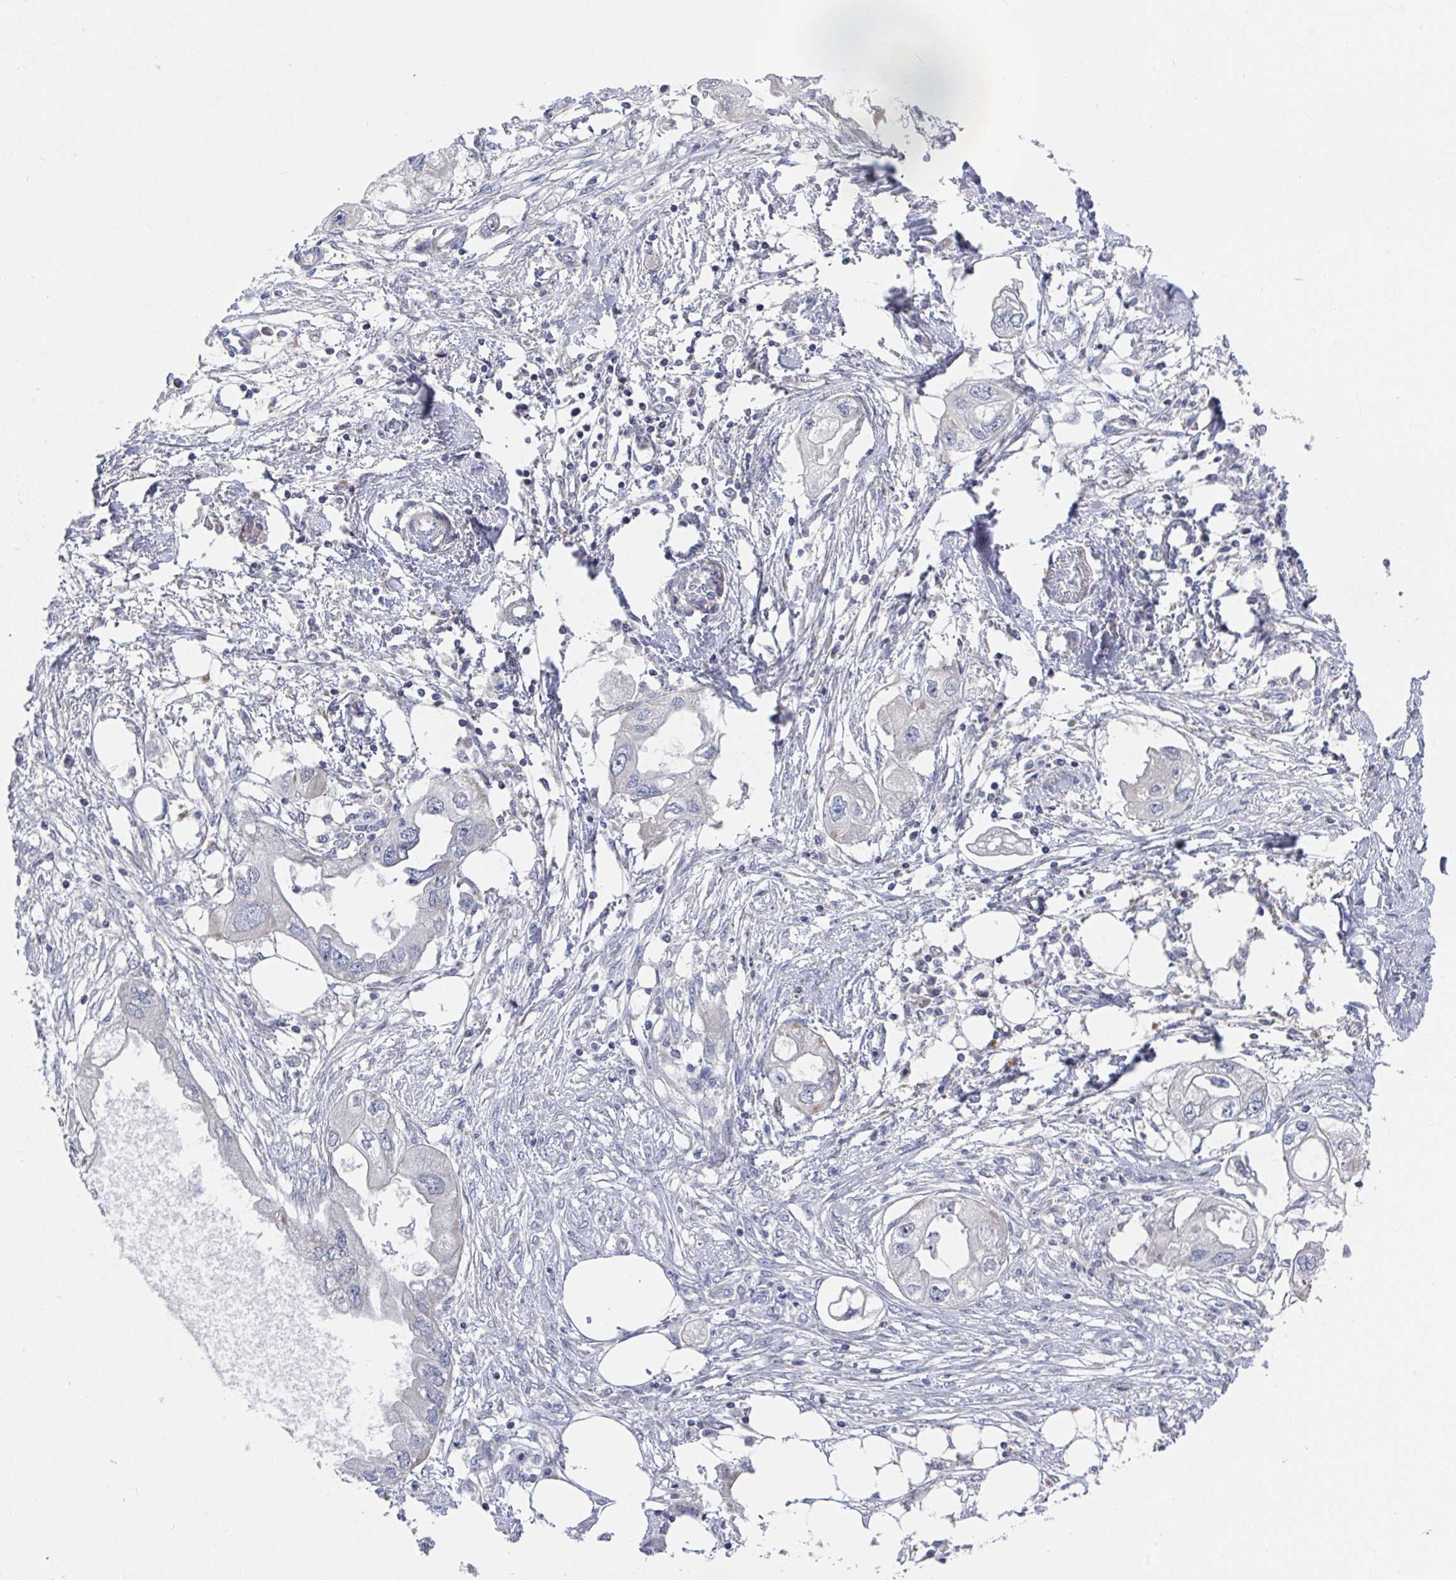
{"staining": {"intensity": "negative", "quantity": "none", "location": "none"}, "tissue": "endometrial cancer", "cell_type": "Tumor cells", "image_type": "cancer", "snomed": [{"axis": "morphology", "description": "Adenocarcinoma, NOS"}, {"axis": "morphology", "description": "Adenocarcinoma, metastatic, NOS"}, {"axis": "topography", "description": "Adipose tissue"}, {"axis": "topography", "description": "Endometrium"}], "caption": "IHC photomicrograph of neoplastic tissue: endometrial adenocarcinoma stained with DAB reveals no significant protein positivity in tumor cells.", "gene": "ATP5F1C", "patient": {"sex": "female", "age": 67}}